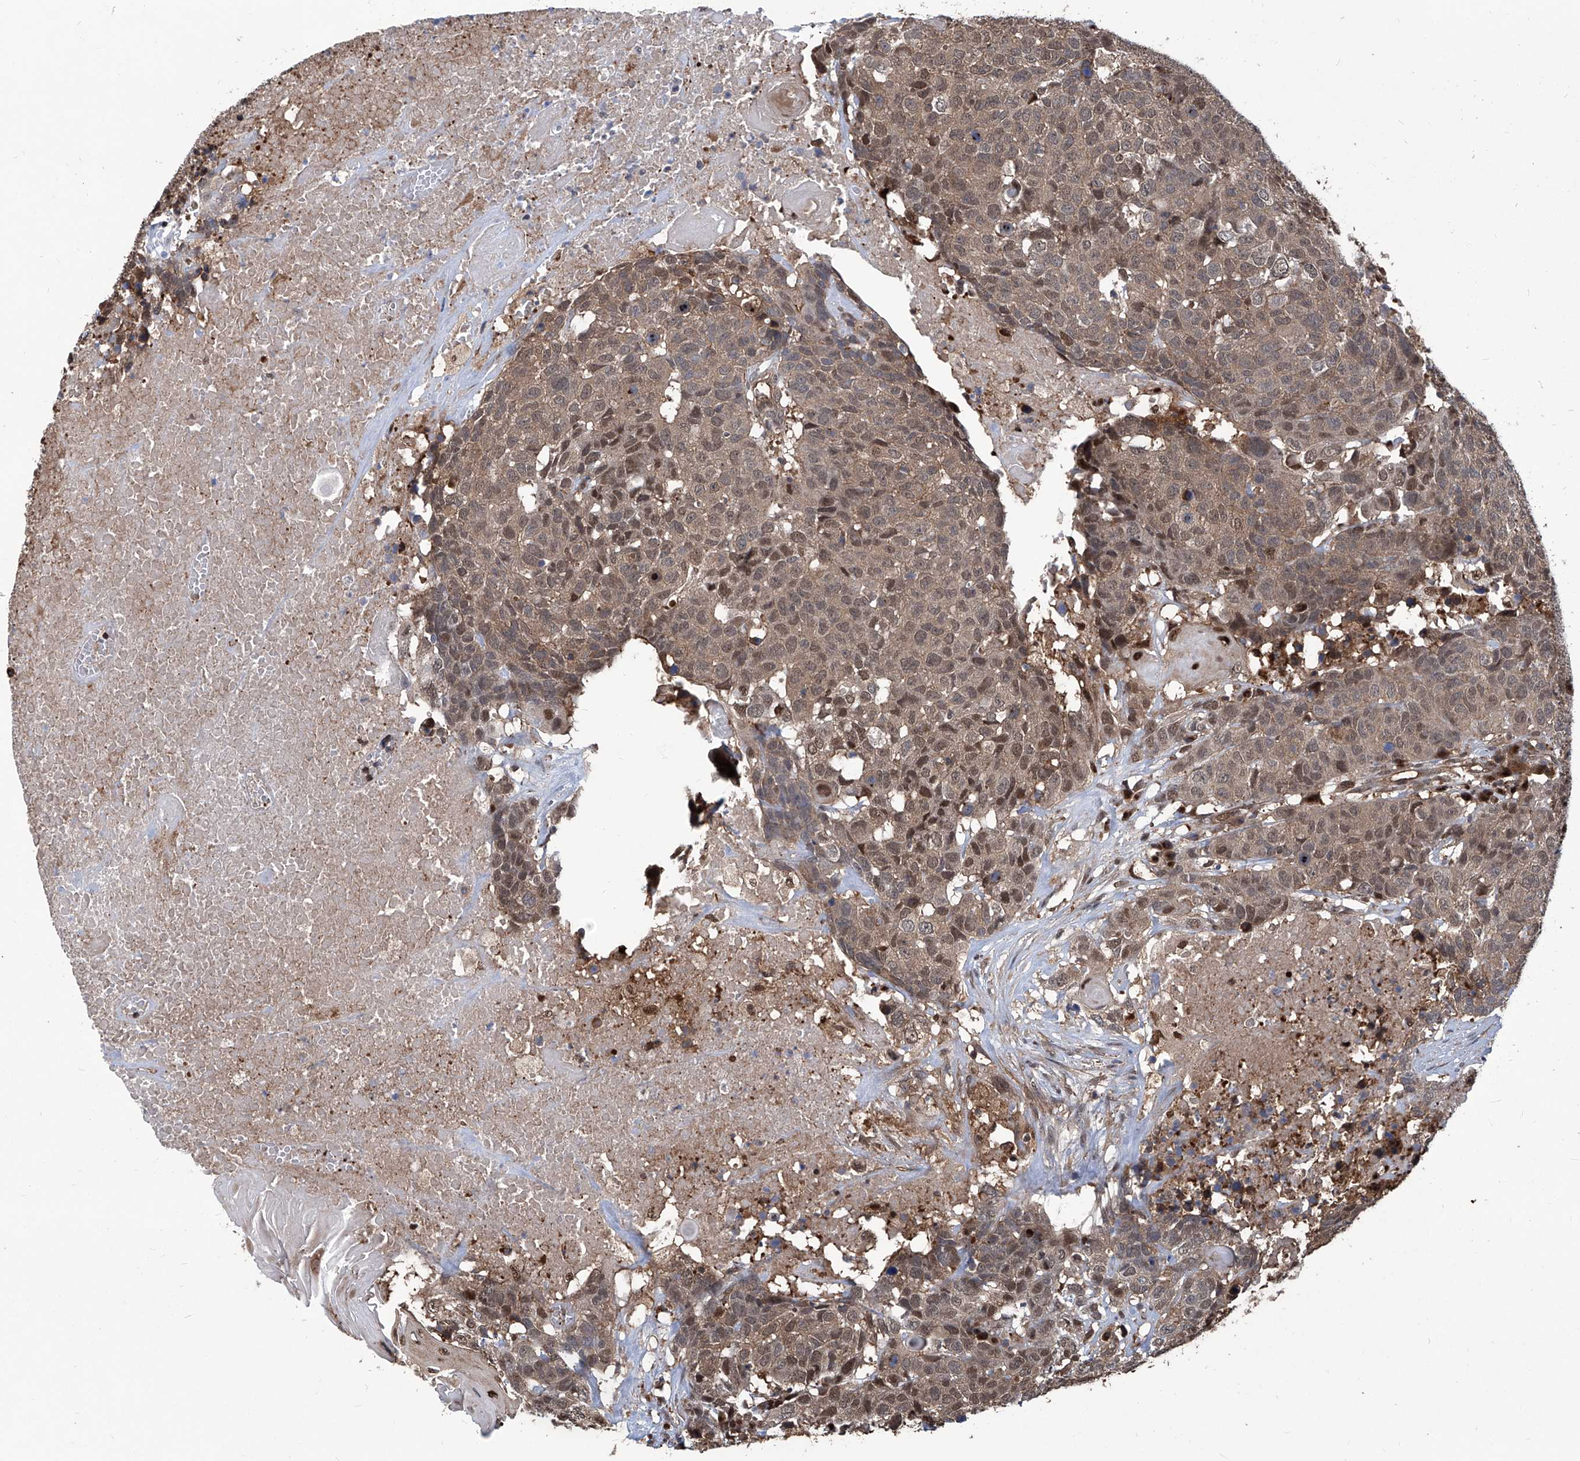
{"staining": {"intensity": "weak", "quantity": ">75%", "location": "cytoplasmic/membranous,nuclear"}, "tissue": "head and neck cancer", "cell_type": "Tumor cells", "image_type": "cancer", "snomed": [{"axis": "morphology", "description": "Squamous cell carcinoma, NOS"}, {"axis": "topography", "description": "Head-Neck"}], "caption": "Human head and neck squamous cell carcinoma stained with a protein marker shows weak staining in tumor cells.", "gene": "PSMB1", "patient": {"sex": "male", "age": 66}}